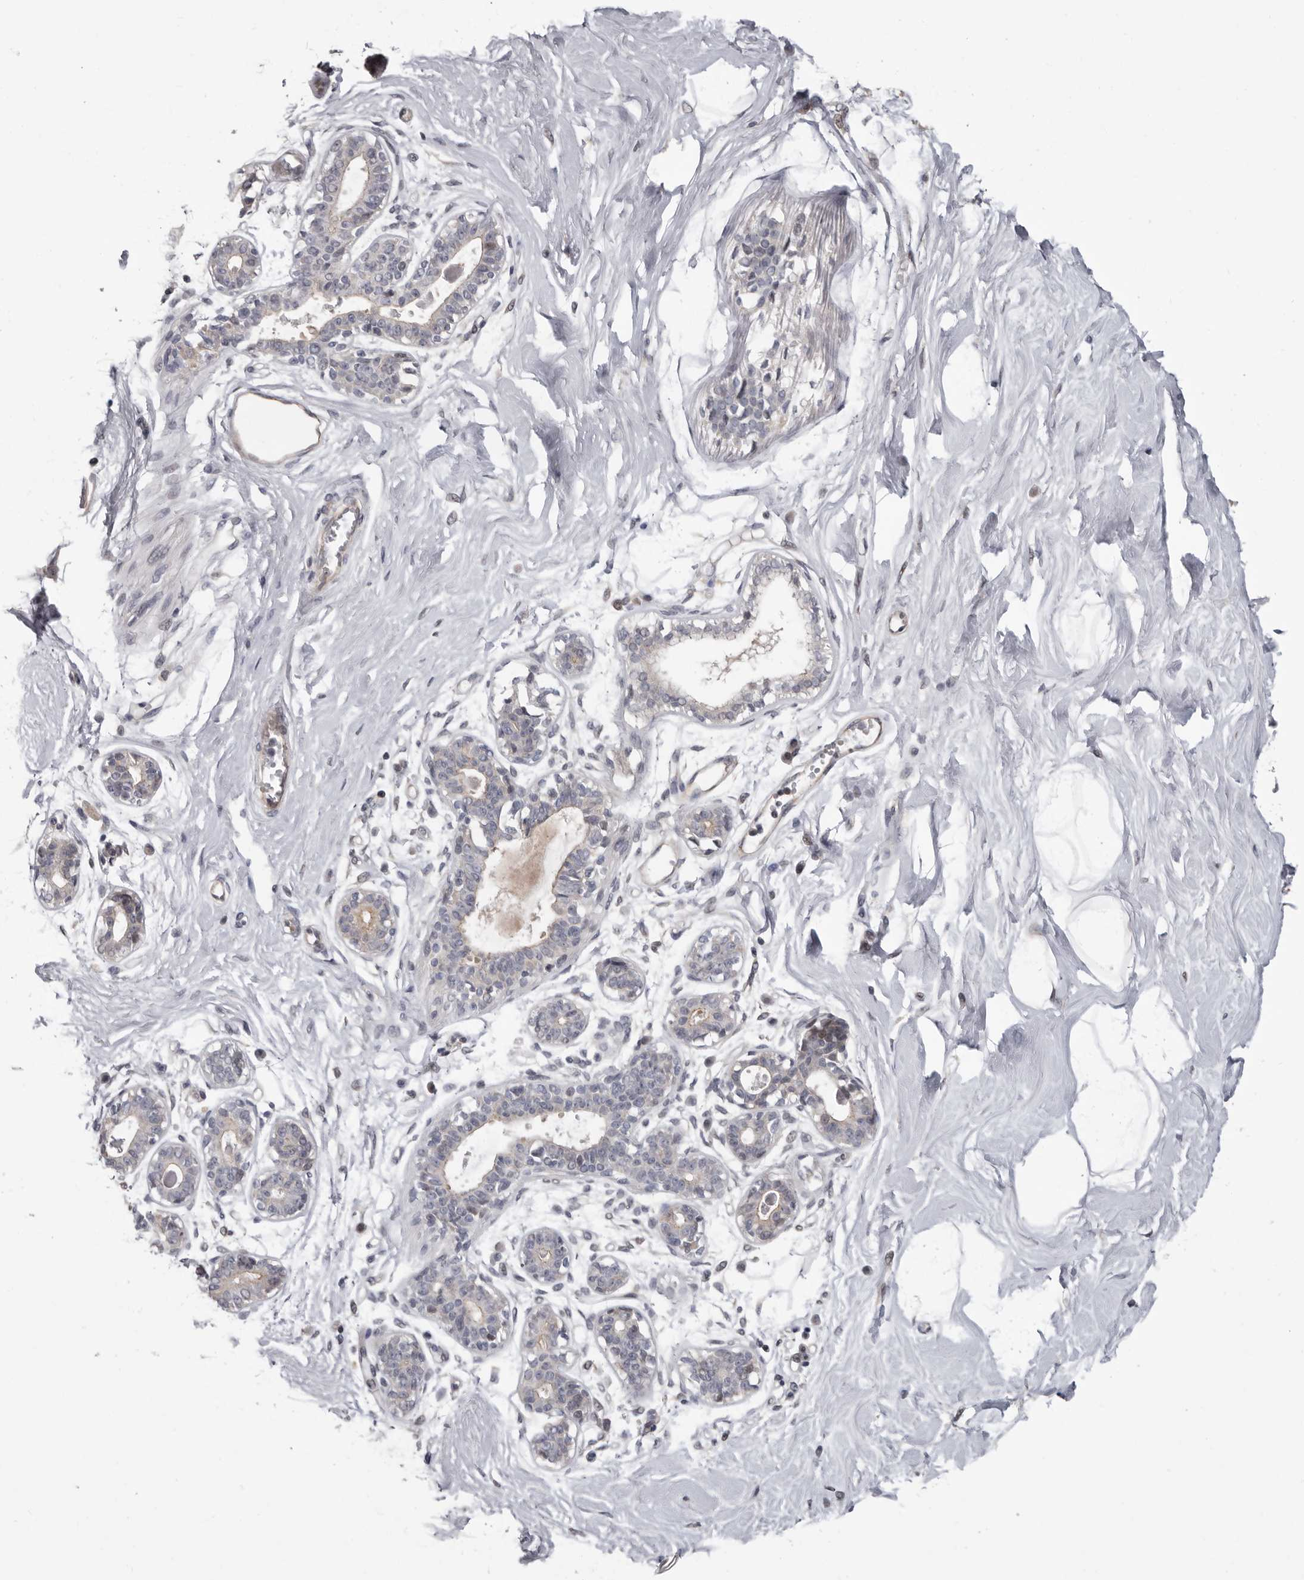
{"staining": {"intensity": "negative", "quantity": "none", "location": "none"}, "tissue": "breast", "cell_type": "Adipocytes", "image_type": "normal", "snomed": [{"axis": "morphology", "description": "Normal tissue, NOS"}, {"axis": "topography", "description": "Breast"}], "caption": "Immunohistochemistry (IHC) of normal human breast displays no expression in adipocytes.", "gene": "FGFR4", "patient": {"sex": "female", "age": 45}}